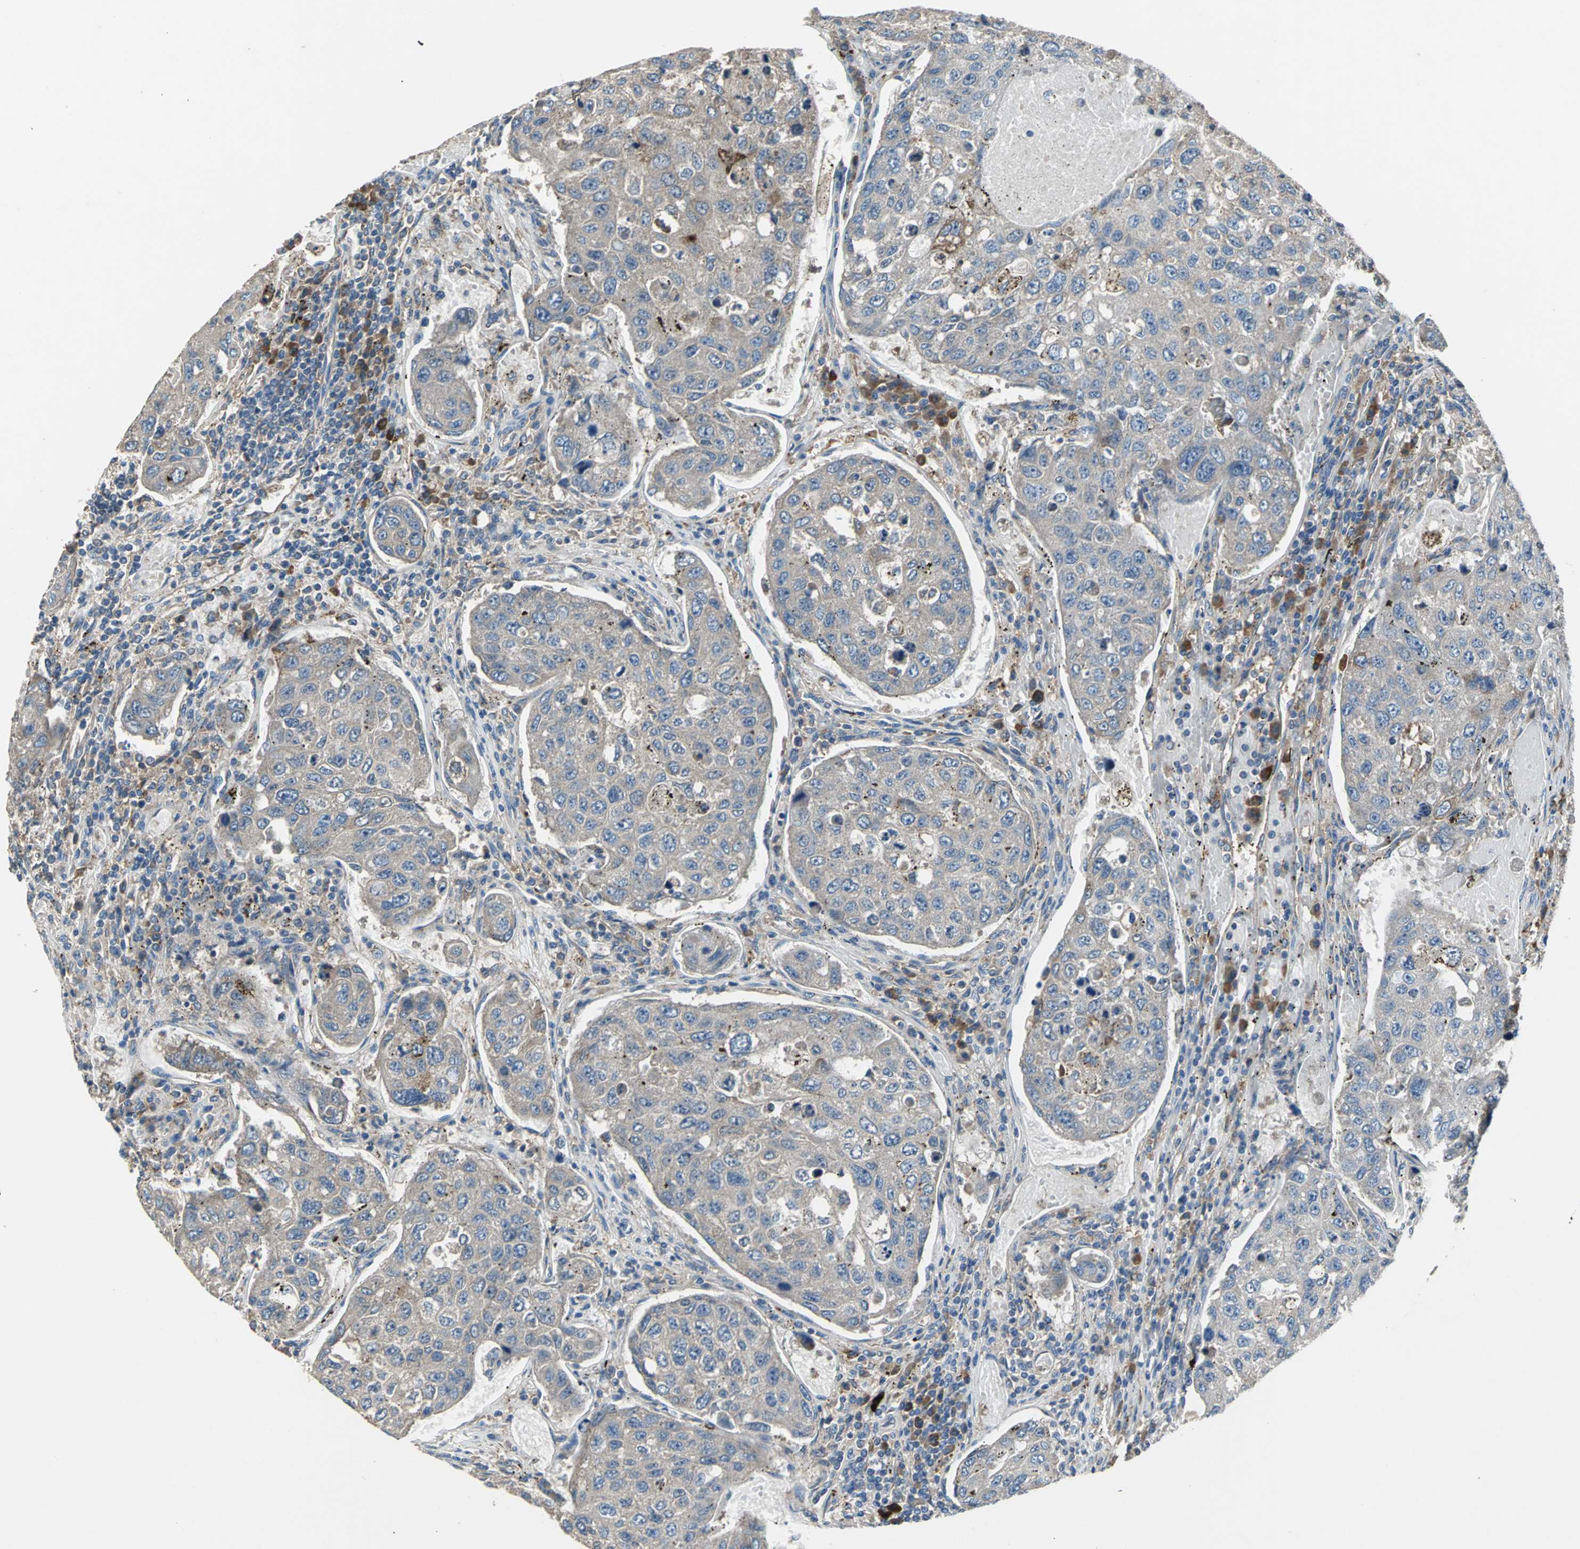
{"staining": {"intensity": "moderate", "quantity": ">75%", "location": "cytoplasmic/membranous"}, "tissue": "urothelial cancer", "cell_type": "Tumor cells", "image_type": "cancer", "snomed": [{"axis": "morphology", "description": "Urothelial carcinoma, High grade"}, {"axis": "topography", "description": "Lymph node"}, {"axis": "topography", "description": "Urinary bladder"}], "caption": "Urothelial carcinoma (high-grade) stained with a brown dye demonstrates moderate cytoplasmic/membranous positive staining in about >75% of tumor cells.", "gene": "HEPH", "patient": {"sex": "male", "age": 51}}